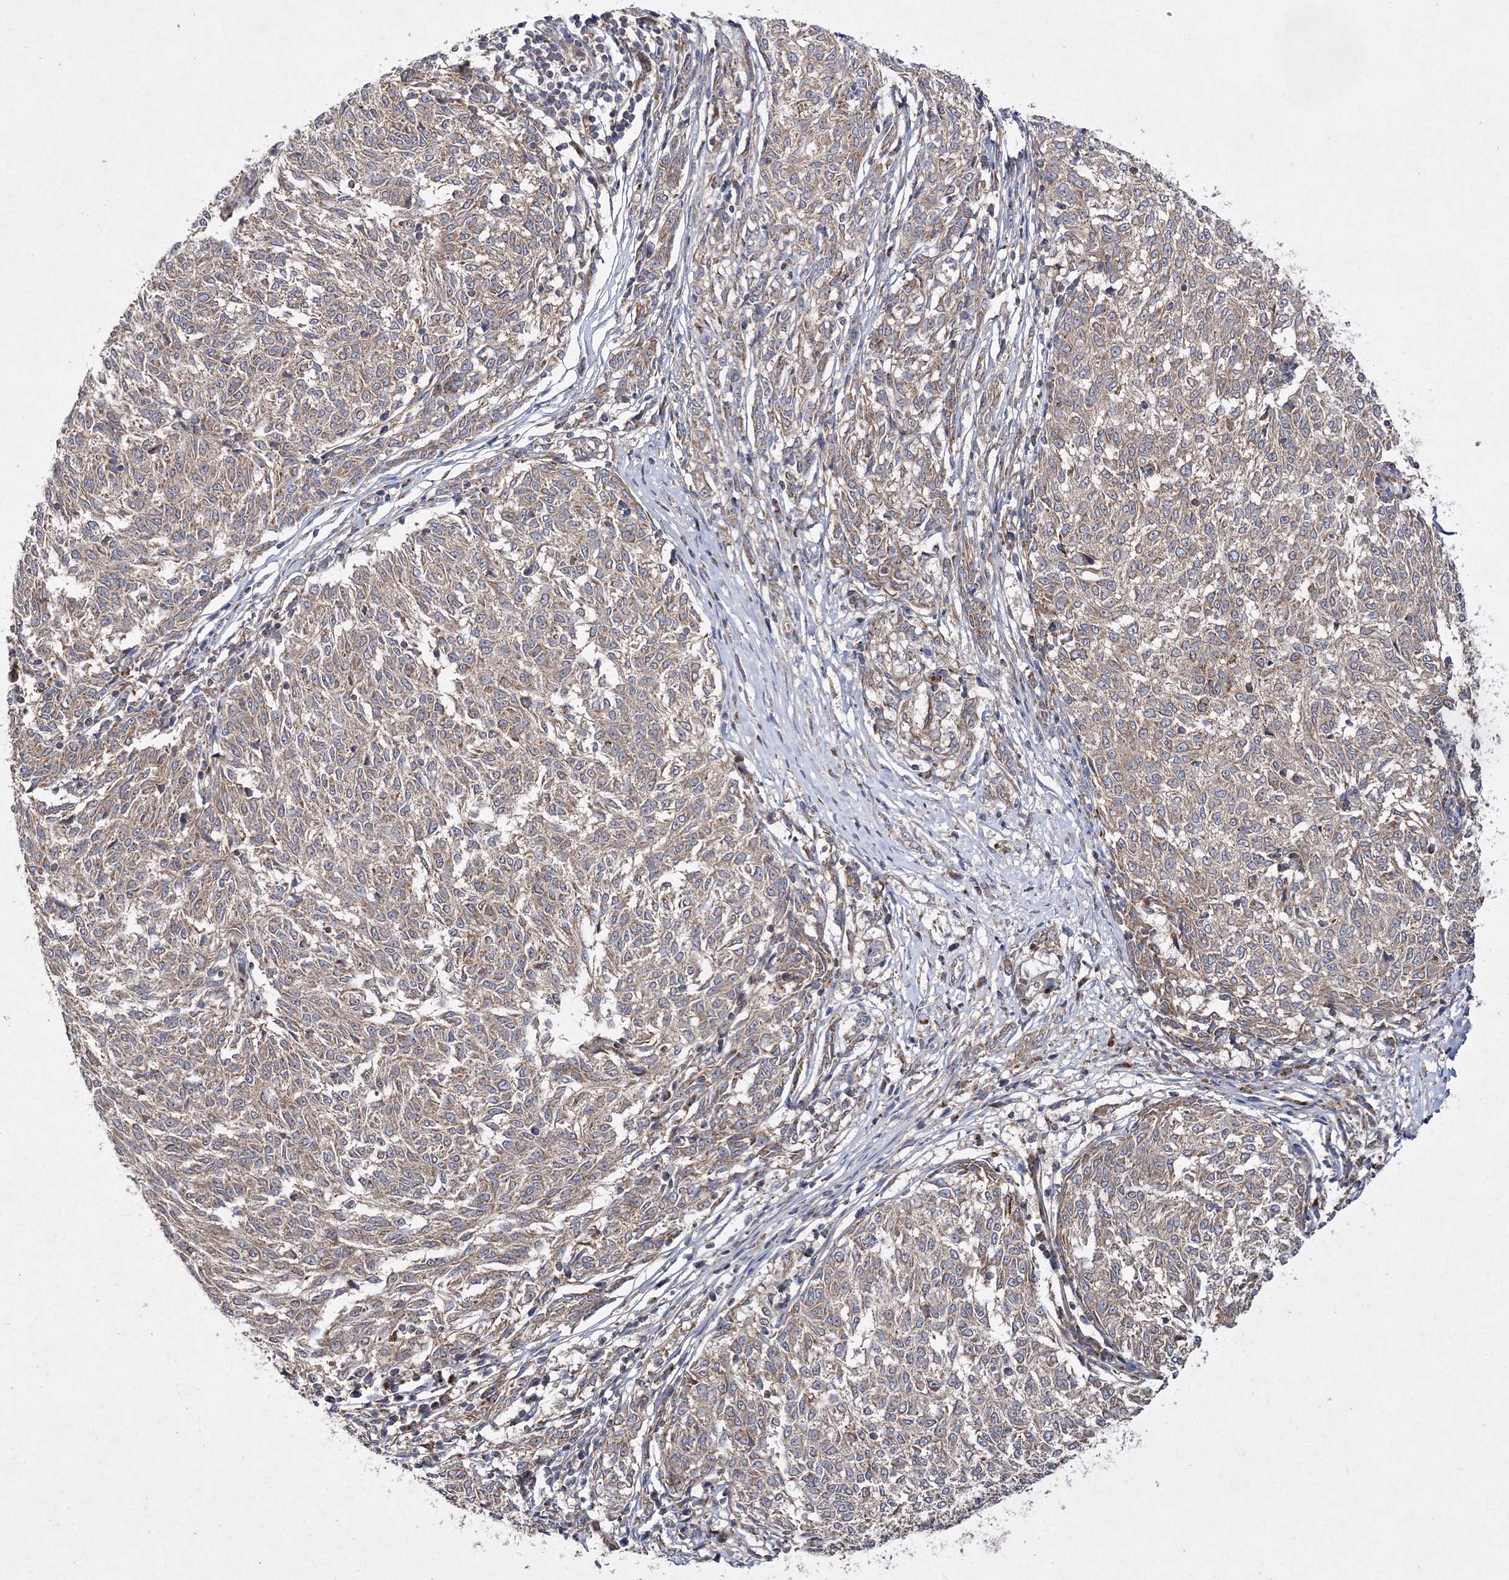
{"staining": {"intensity": "weak", "quantity": "<25%", "location": "cytoplasmic/membranous"}, "tissue": "melanoma", "cell_type": "Tumor cells", "image_type": "cancer", "snomed": [{"axis": "morphology", "description": "Malignant melanoma, NOS"}, {"axis": "topography", "description": "Skin"}], "caption": "This histopathology image is of melanoma stained with IHC to label a protein in brown with the nuclei are counter-stained blue. There is no positivity in tumor cells.", "gene": "DNAJC13", "patient": {"sex": "female", "age": 72}}